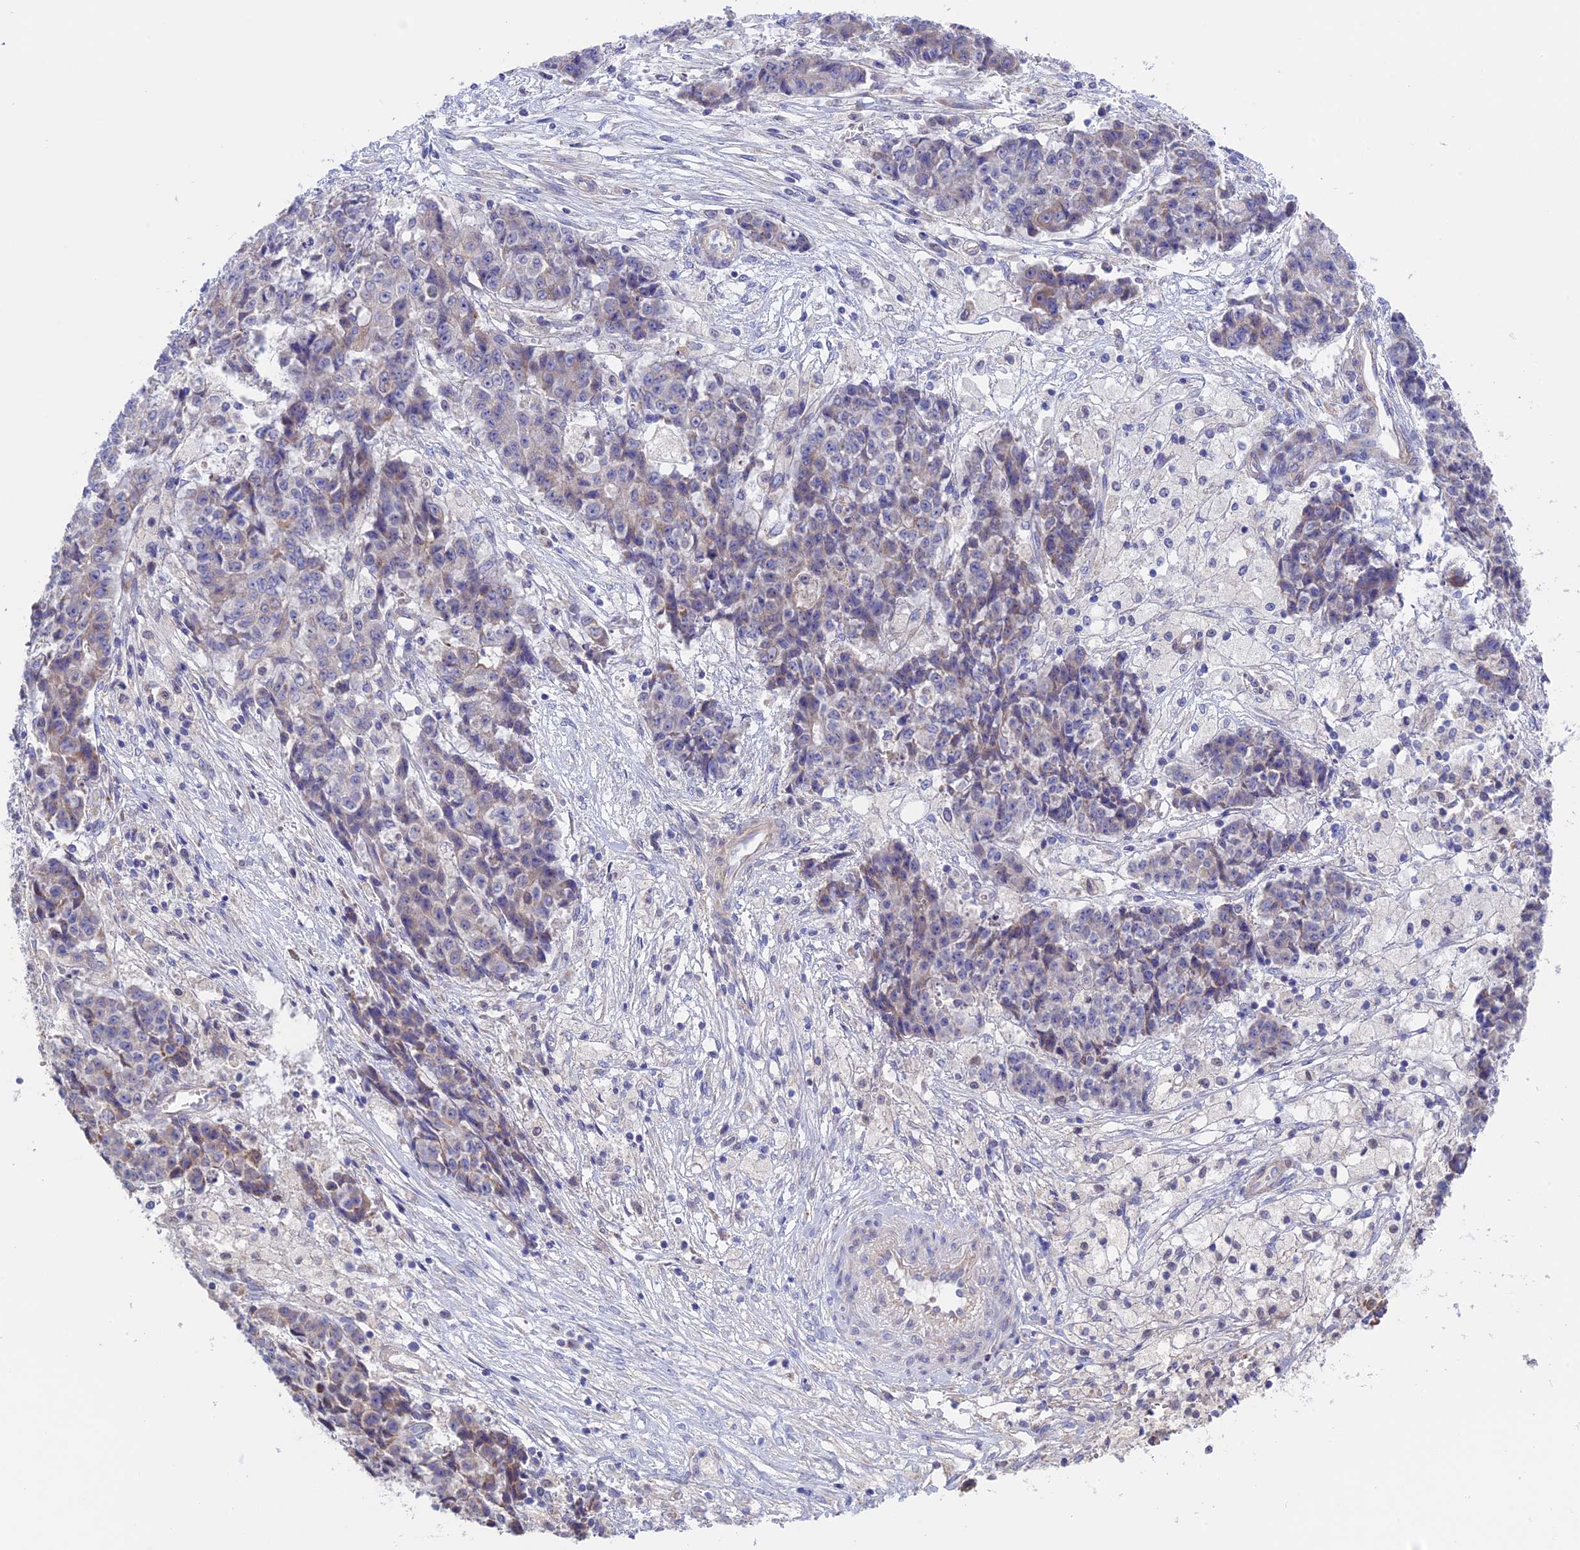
{"staining": {"intensity": "negative", "quantity": "none", "location": "none"}, "tissue": "ovarian cancer", "cell_type": "Tumor cells", "image_type": "cancer", "snomed": [{"axis": "morphology", "description": "Carcinoma, endometroid"}, {"axis": "topography", "description": "Ovary"}], "caption": "This image is of ovarian cancer (endometroid carcinoma) stained with immunohistochemistry to label a protein in brown with the nuclei are counter-stained blue. There is no expression in tumor cells.", "gene": "ETFDH", "patient": {"sex": "female", "age": 42}}